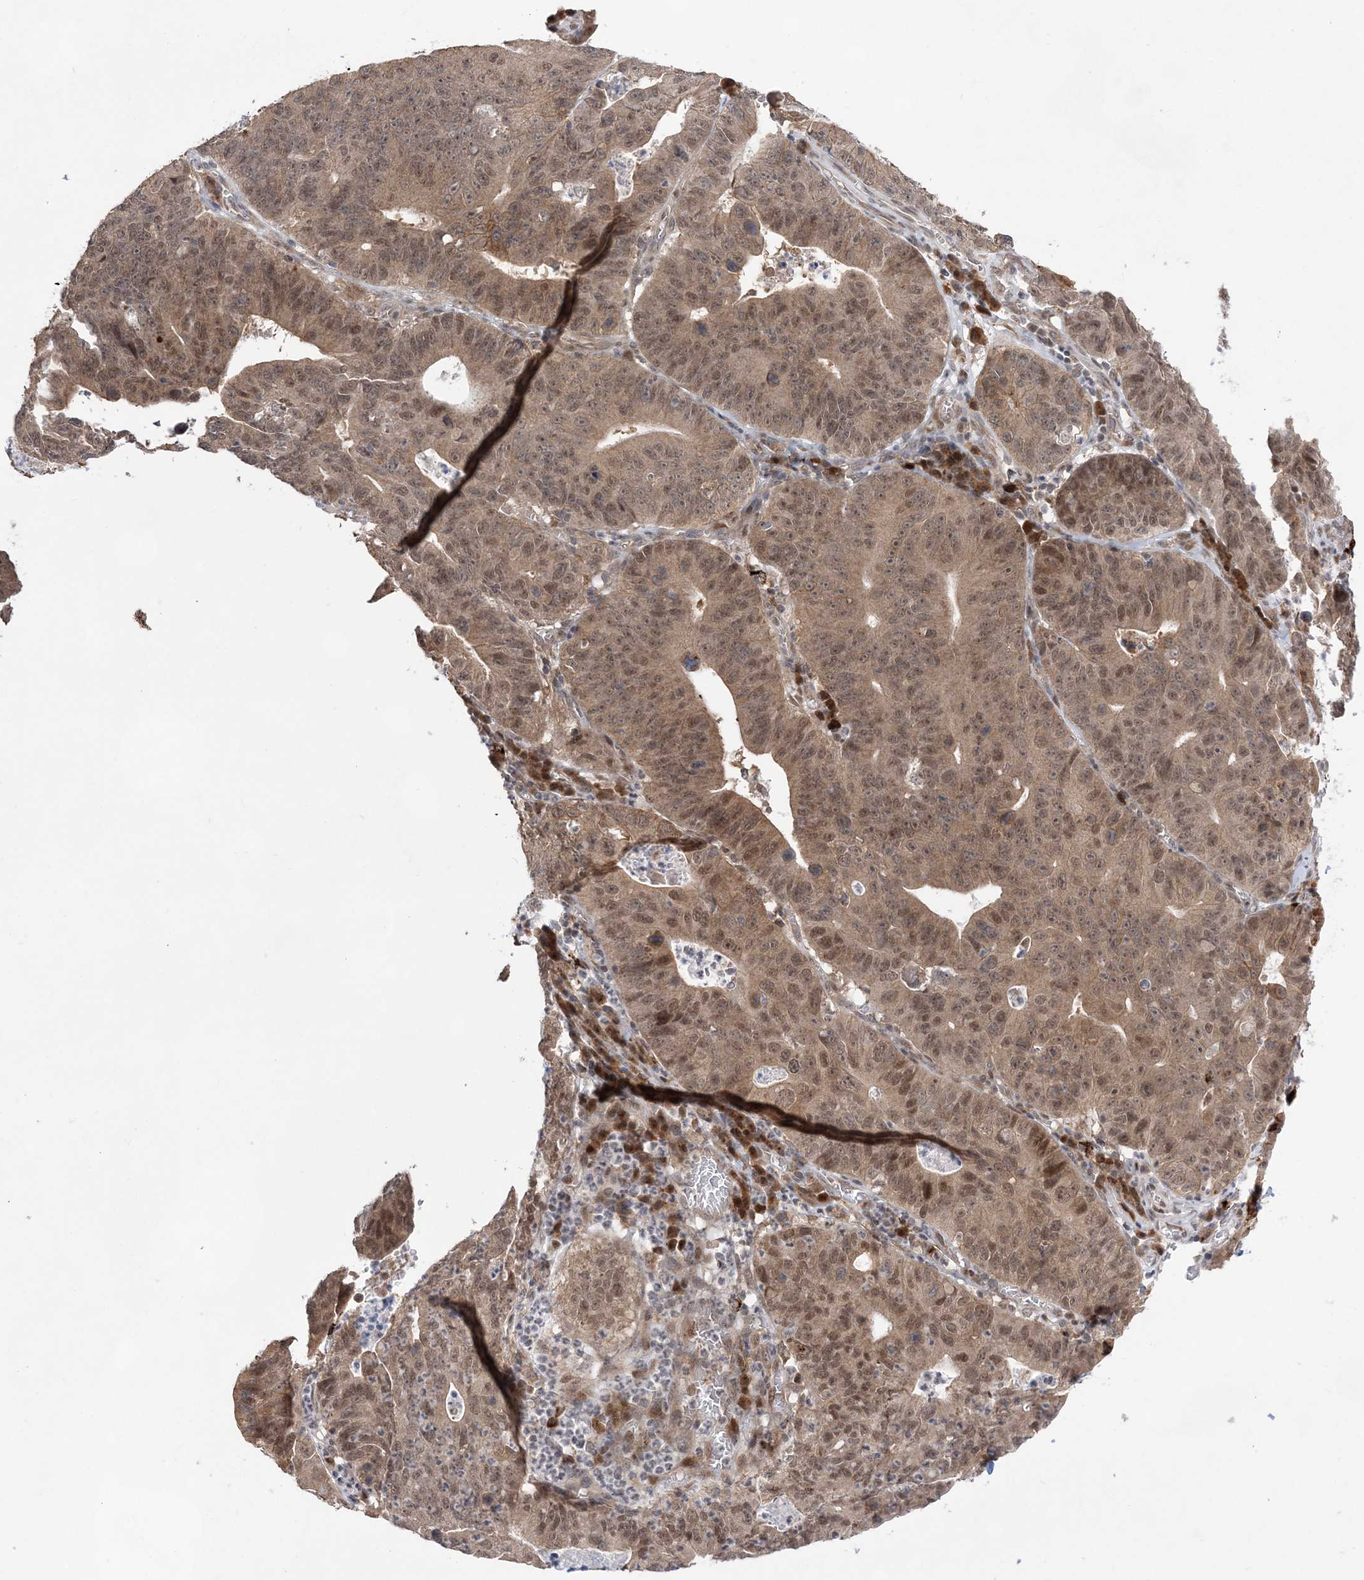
{"staining": {"intensity": "moderate", "quantity": ">75%", "location": "cytoplasmic/membranous,nuclear"}, "tissue": "stomach cancer", "cell_type": "Tumor cells", "image_type": "cancer", "snomed": [{"axis": "morphology", "description": "Adenocarcinoma, NOS"}, {"axis": "topography", "description": "Stomach"}], "caption": "Moderate cytoplasmic/membranous and nuclear expression is seen in about >75% of tumor cells in stomach cancer. Nuclei are stained in blue.", "gene": "ANAPC15", "patient": {"sex": "male", "age": 59}}